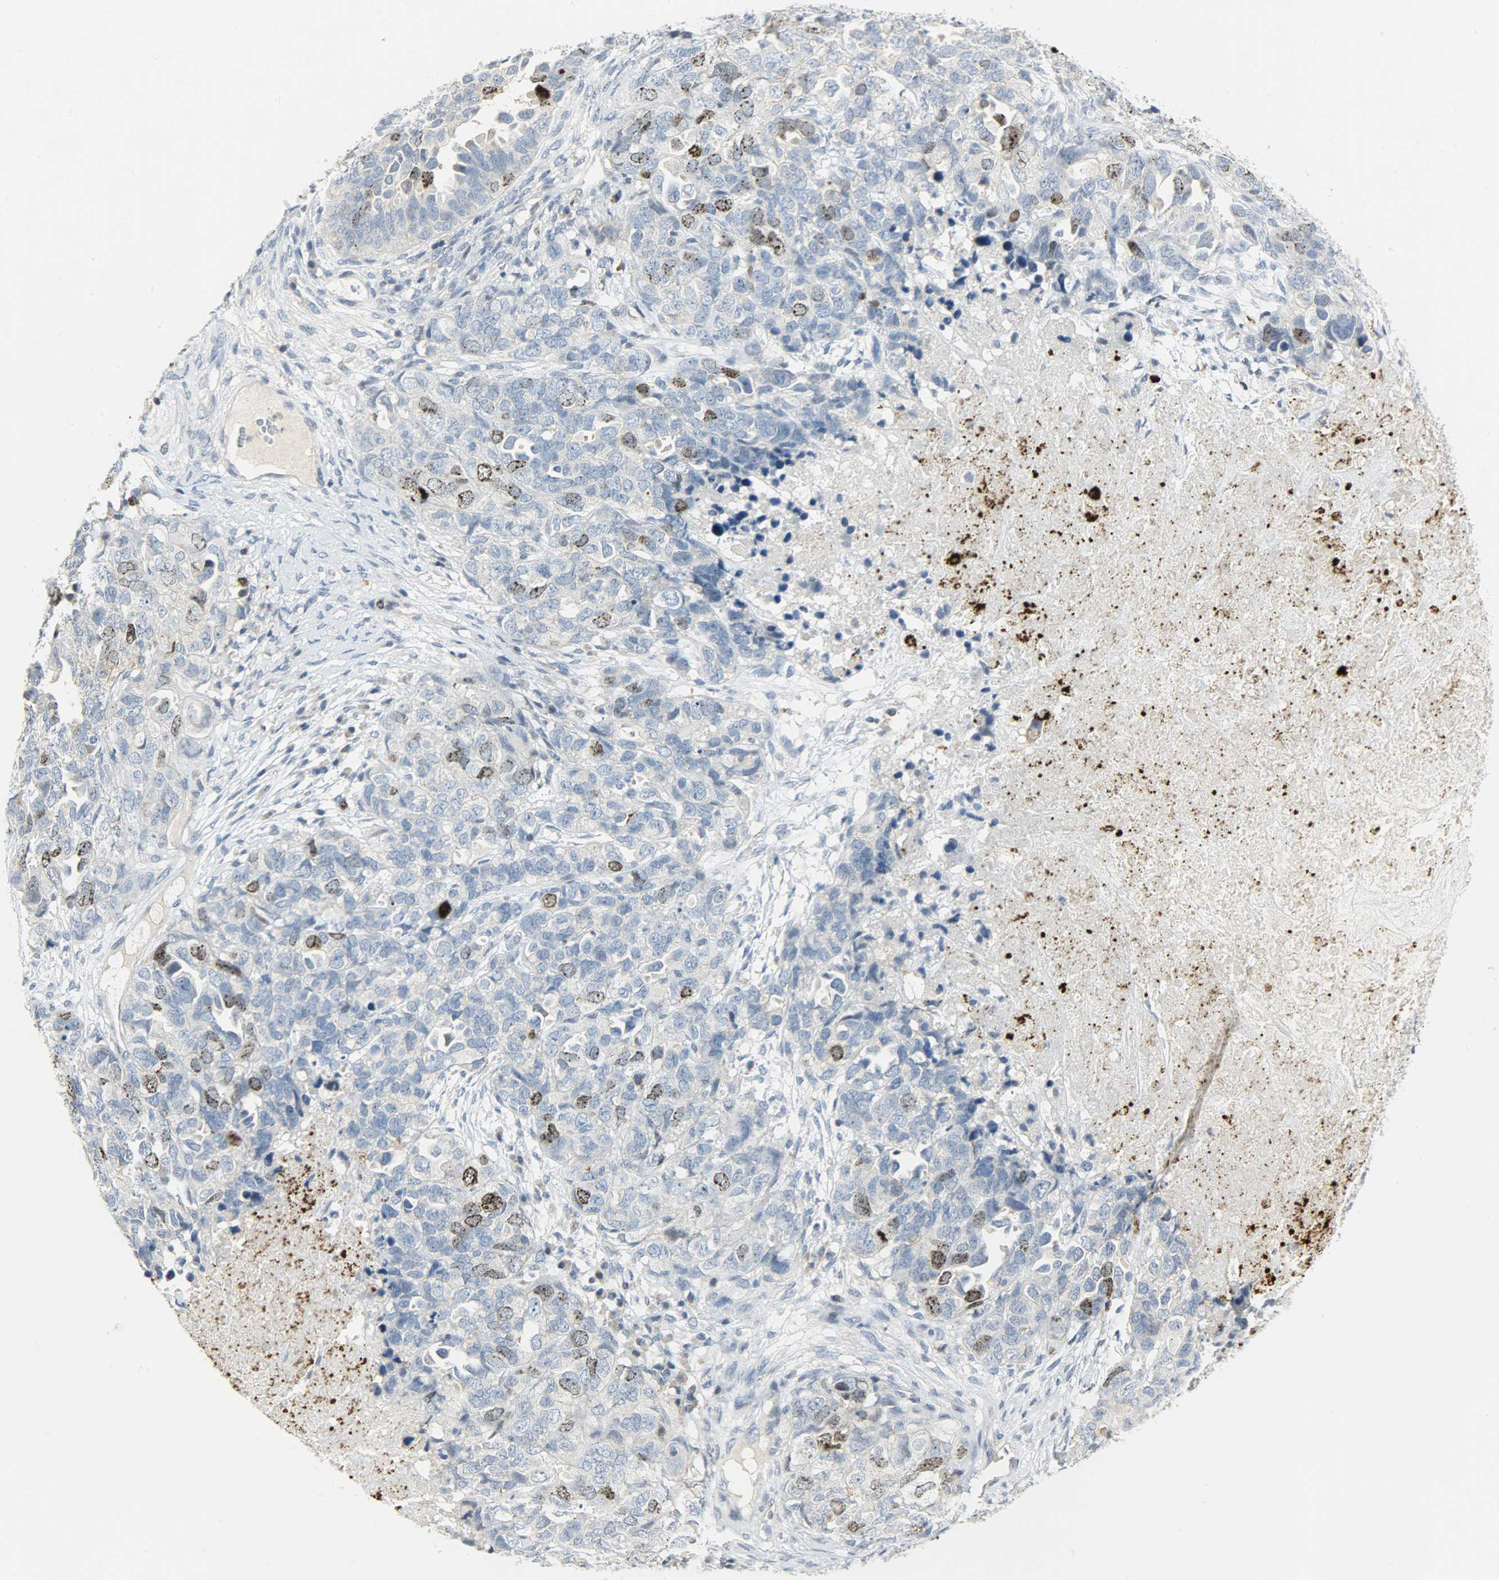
{"staining": {"intensity": "moderate", "quantity": "25%-75%", "location": "nuclear"}, "tissue": "ovarian cancer", "cell_type": "Tumor cells", "image_type": "cancer", "snomed": [{"axis": "morphology", "description": "Cystadenocarcinoma, serous, NOS"}, {"axis": "topography", "description": "Ovary"}], "caption": "Moderate nuclear protein staining is appreciated in approximately 25%-75% of tumor cells in ovarian cancer.", "gene": "AURKB", "patient": {"sex": "female", "age": 82}}